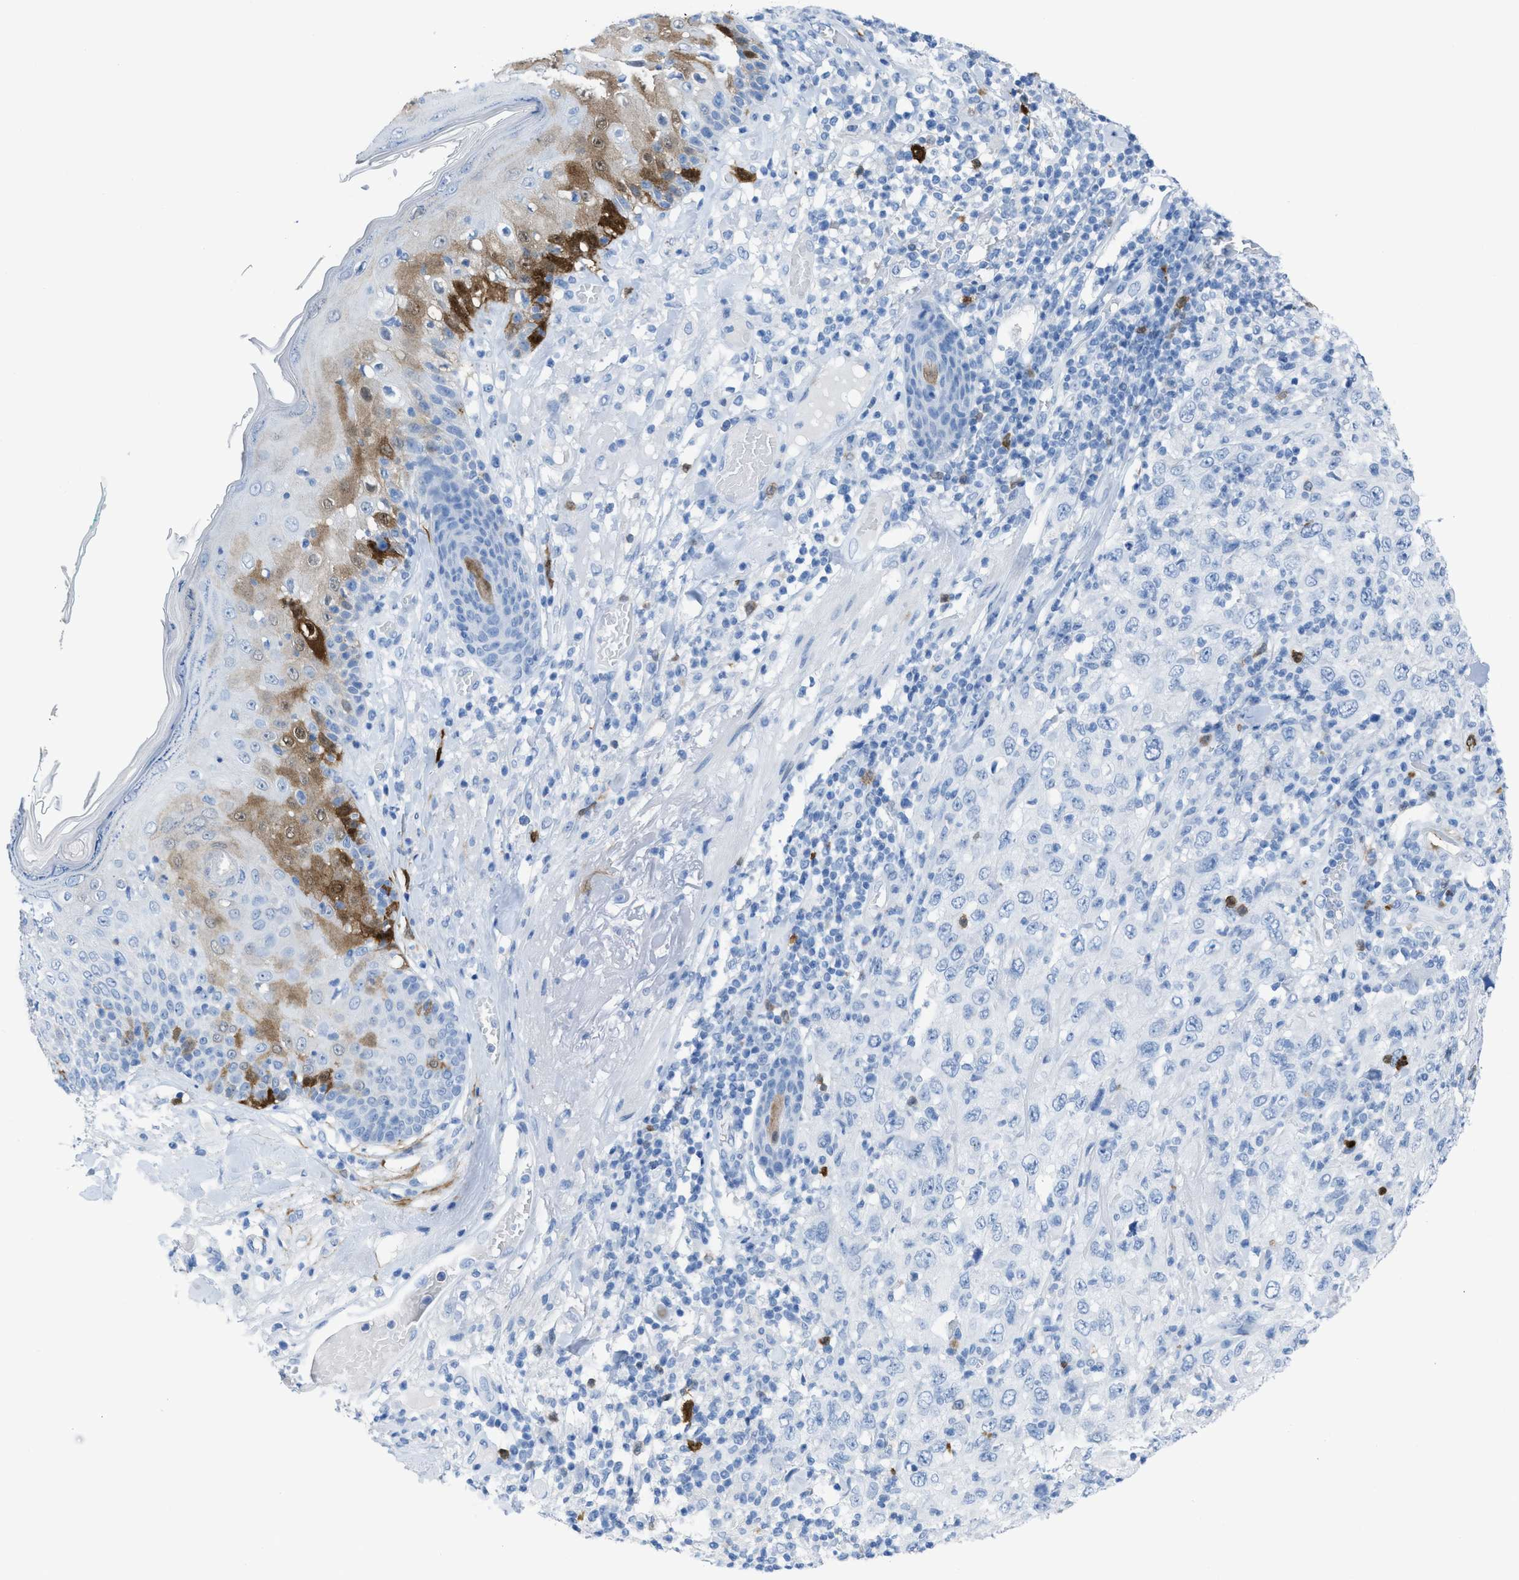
{"staining": {"intensity": "negative", "quantity": "none", "location": "none"}, "tissue": "skin cancer", "cell_type": "Tumor cells", "image_type": "cancer", "snomed": [{"axis": "morphology", "description": "Squamous cell carcinoma, NOS"}, {"axis": "topography", "description": "Skin"}], "caption": "Squamous cell carcinoma (skin) stained for a protein using IHC demonstrates no staining tumor cells.", "gene": "CDKN2A", "patient": {"sex": "female", "age": 88}}